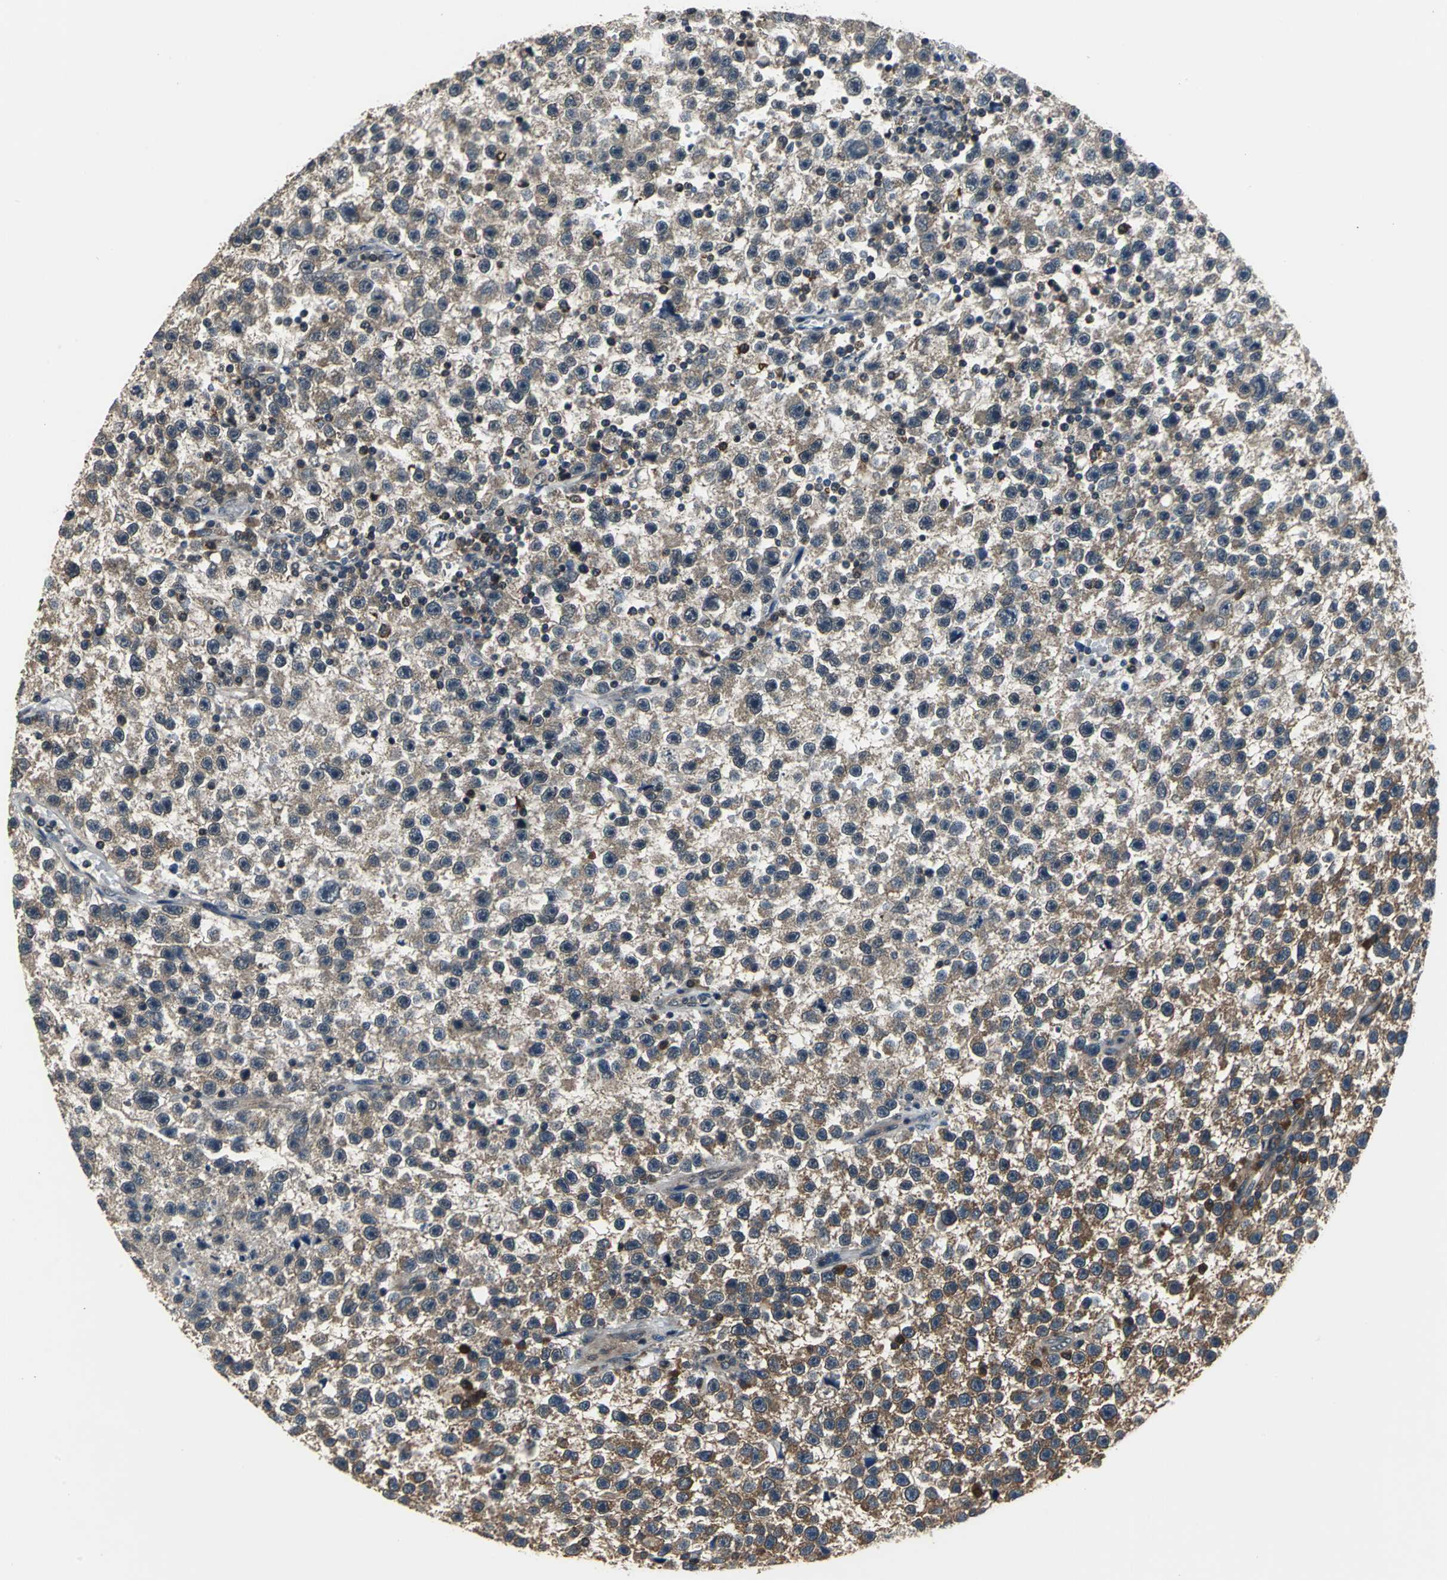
{"staining": {"intensity": "strong", "quantity": ">75%", "location": "cytoplasmic/membranous"}, "tissue": "testis cancer", "cell_type": "Tumor cells", "image_type": "cancer", "snomed": [{"axis": "morphology", "description": "Seminoma, NOS"}, {"axis": "topography", "description": "Testis"}], "caption": "Strong cytoplasmic/membranous protein positivity is seen in about >75% of tumor cells in testis cancer (seminoma). The protein of interest is stained brown, and the nuclei are stained in blue (DAB IHC with brightfield microscopy, high magnification).", "gene": "EIF2B2", "patient": {"sex": "male", "age": 33}}